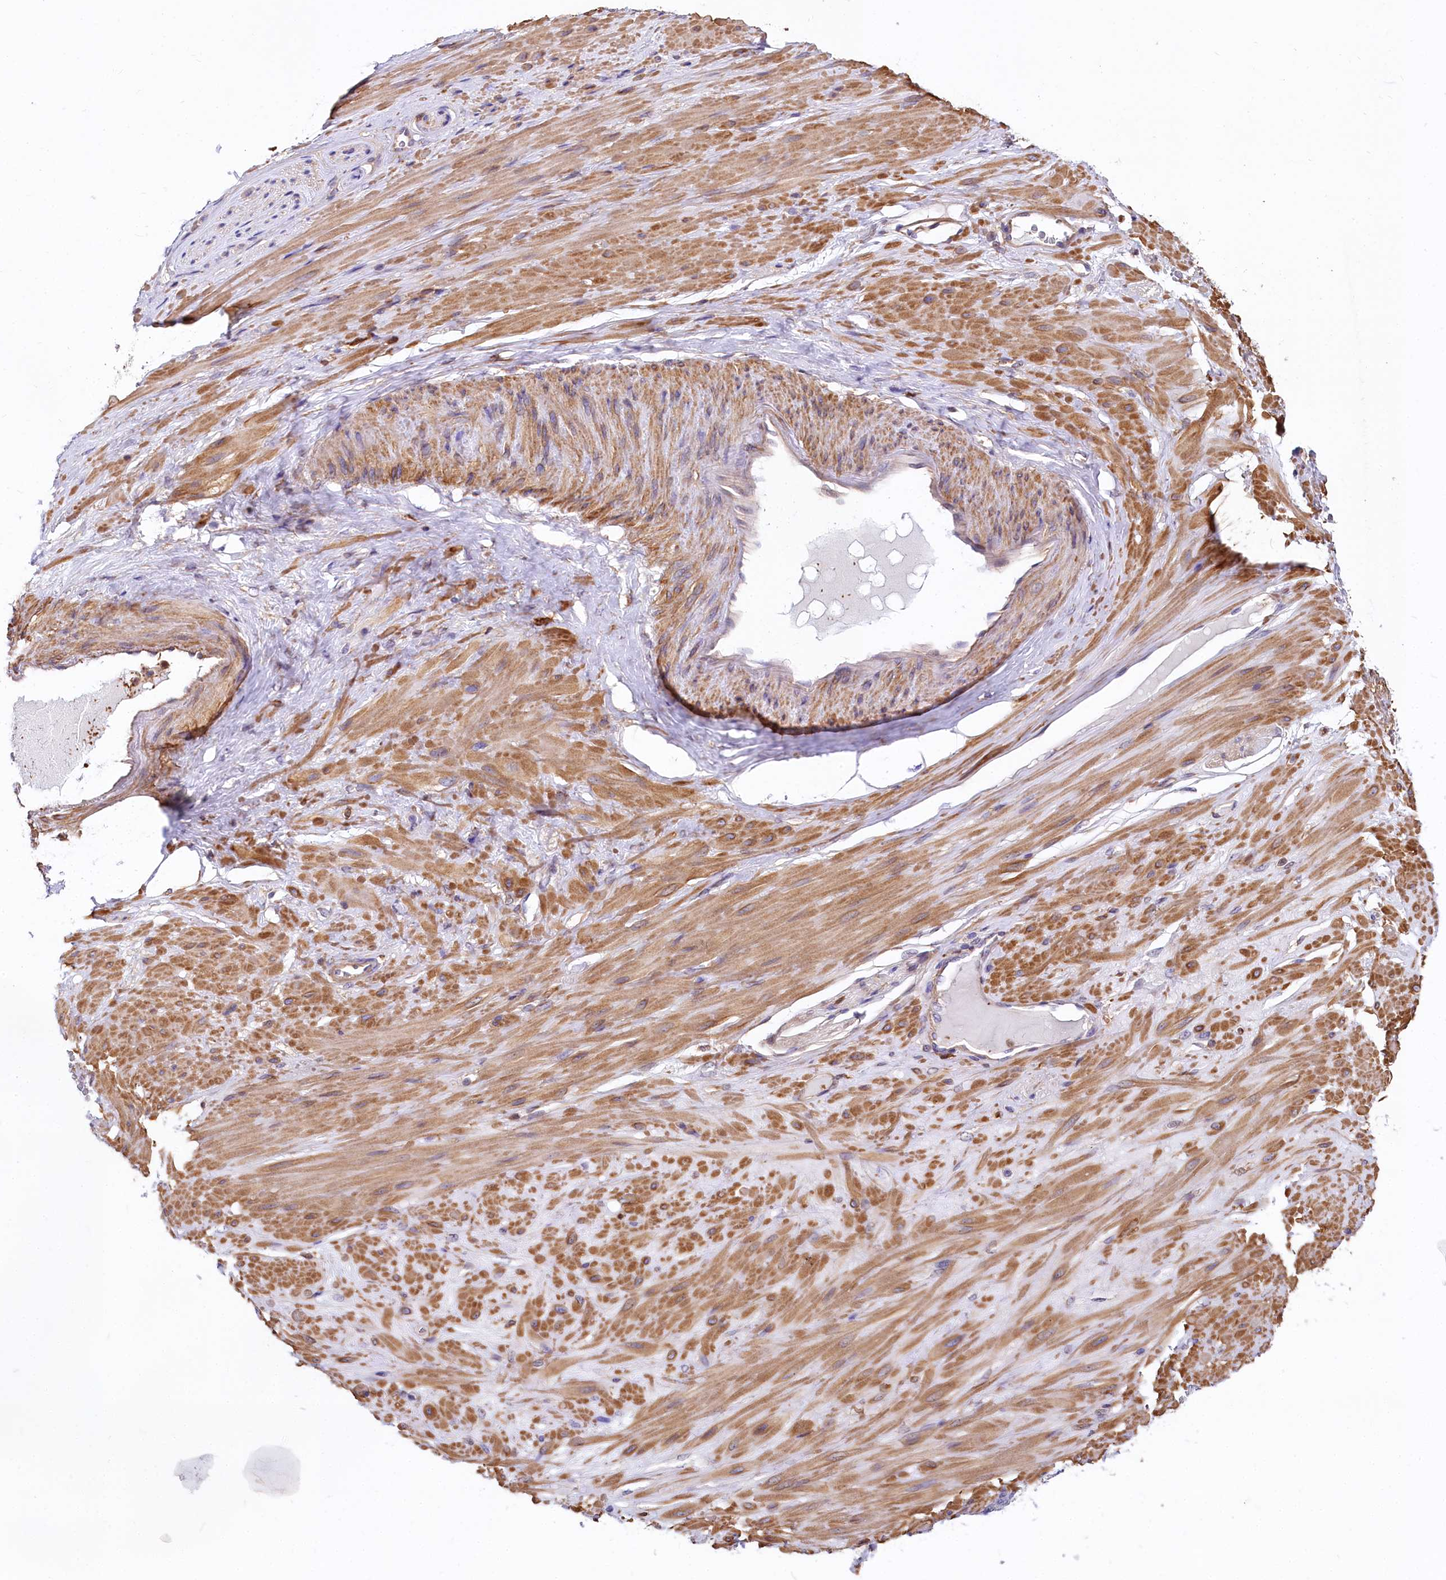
{"staining": {"intensity": "moderate", "quantity": "25%-75%", "location": "cytoplasmic/membranous"}, "tissue": "adipose tissue", "cell_type": "Adipocytes", "image_type": "normal", "snomed": [{"axis": "morphology", "description": "Normal tissue, NOS"}, {"axis": "morphology", "description": "Adenocarcinoma, Low grade"}, {"axis": "topography", "description": "Prostate"}, {"axis": "topography", "description": "Peripheral nerve tissue"}], "caption": "The micrograph exhibits staining of normal adipose tissue, revealing moderate cytoplasmic/membranous protein expression (brown color) within adipocytes. The staining was performed using DAB to visualize the protein expression in brown, while the nuclei were stained in blue with hematoxylin (Magnification: 20x).", "gene": "FCHSD2", "patient": {"sex": "male", "age": 63}}